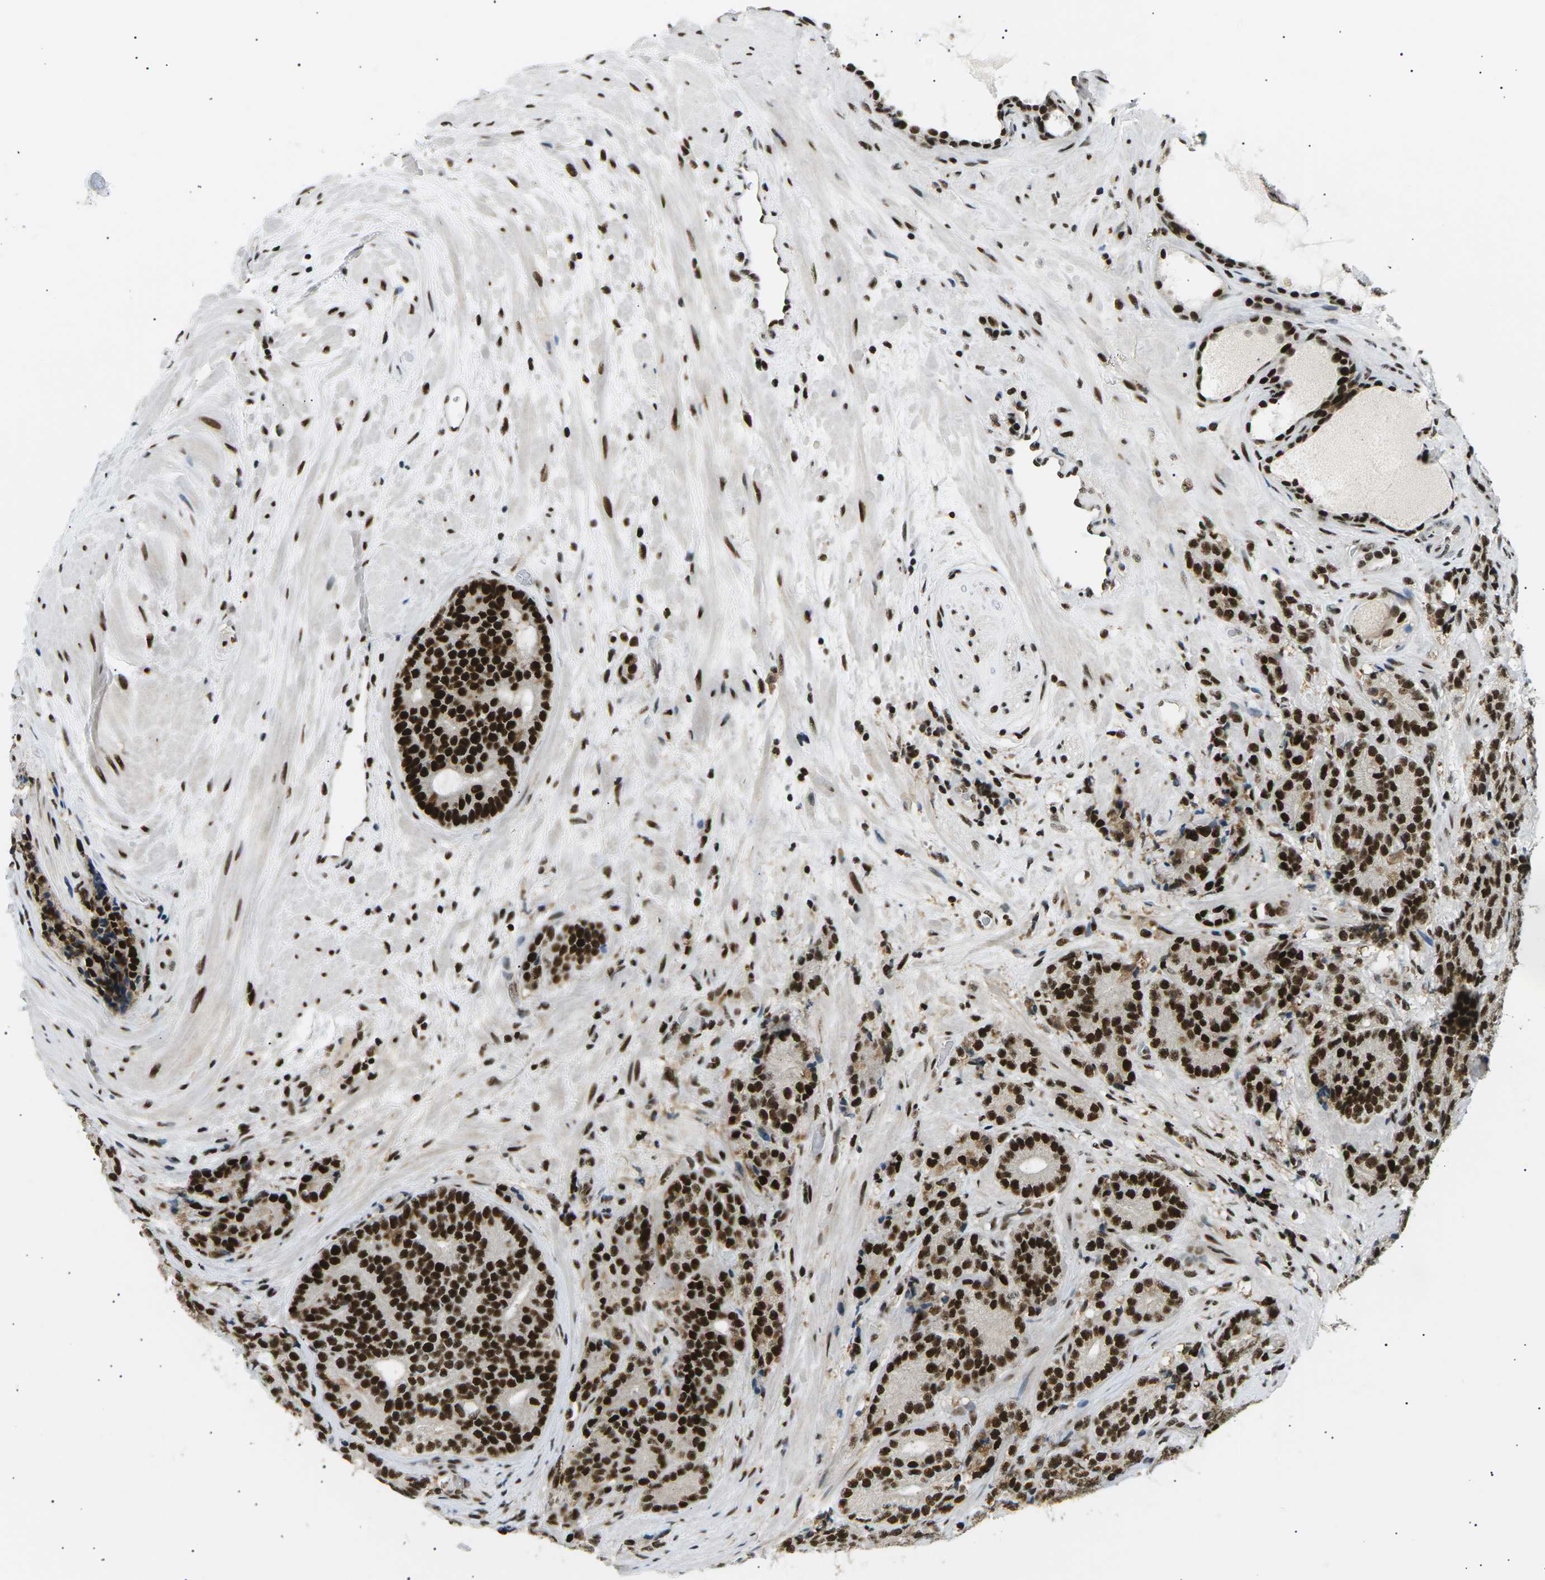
{"staining": {"intensity": "strong", "quantity": ">75%", "location": "cytoplasmic/membranous,nuclear"}, "tissue": "prostate cancer", "cell_type": "Tumor cells", "image_type": "cancer", "snomed": [{"axis": "morphology", "description": "Adenocarcinoma, High grade"}, {"axis": "topography", "description": "Prostate"}], "caption": "The photomicrograph reveals a brown stain indicating the presence of a protein in the cytoplasmic/membranous and nuclear of tumor cells in prostate cancer (high-grade adenocarcinoma).", "gene": "RPA2", "patient": {"sex": "male", "age": 61}}